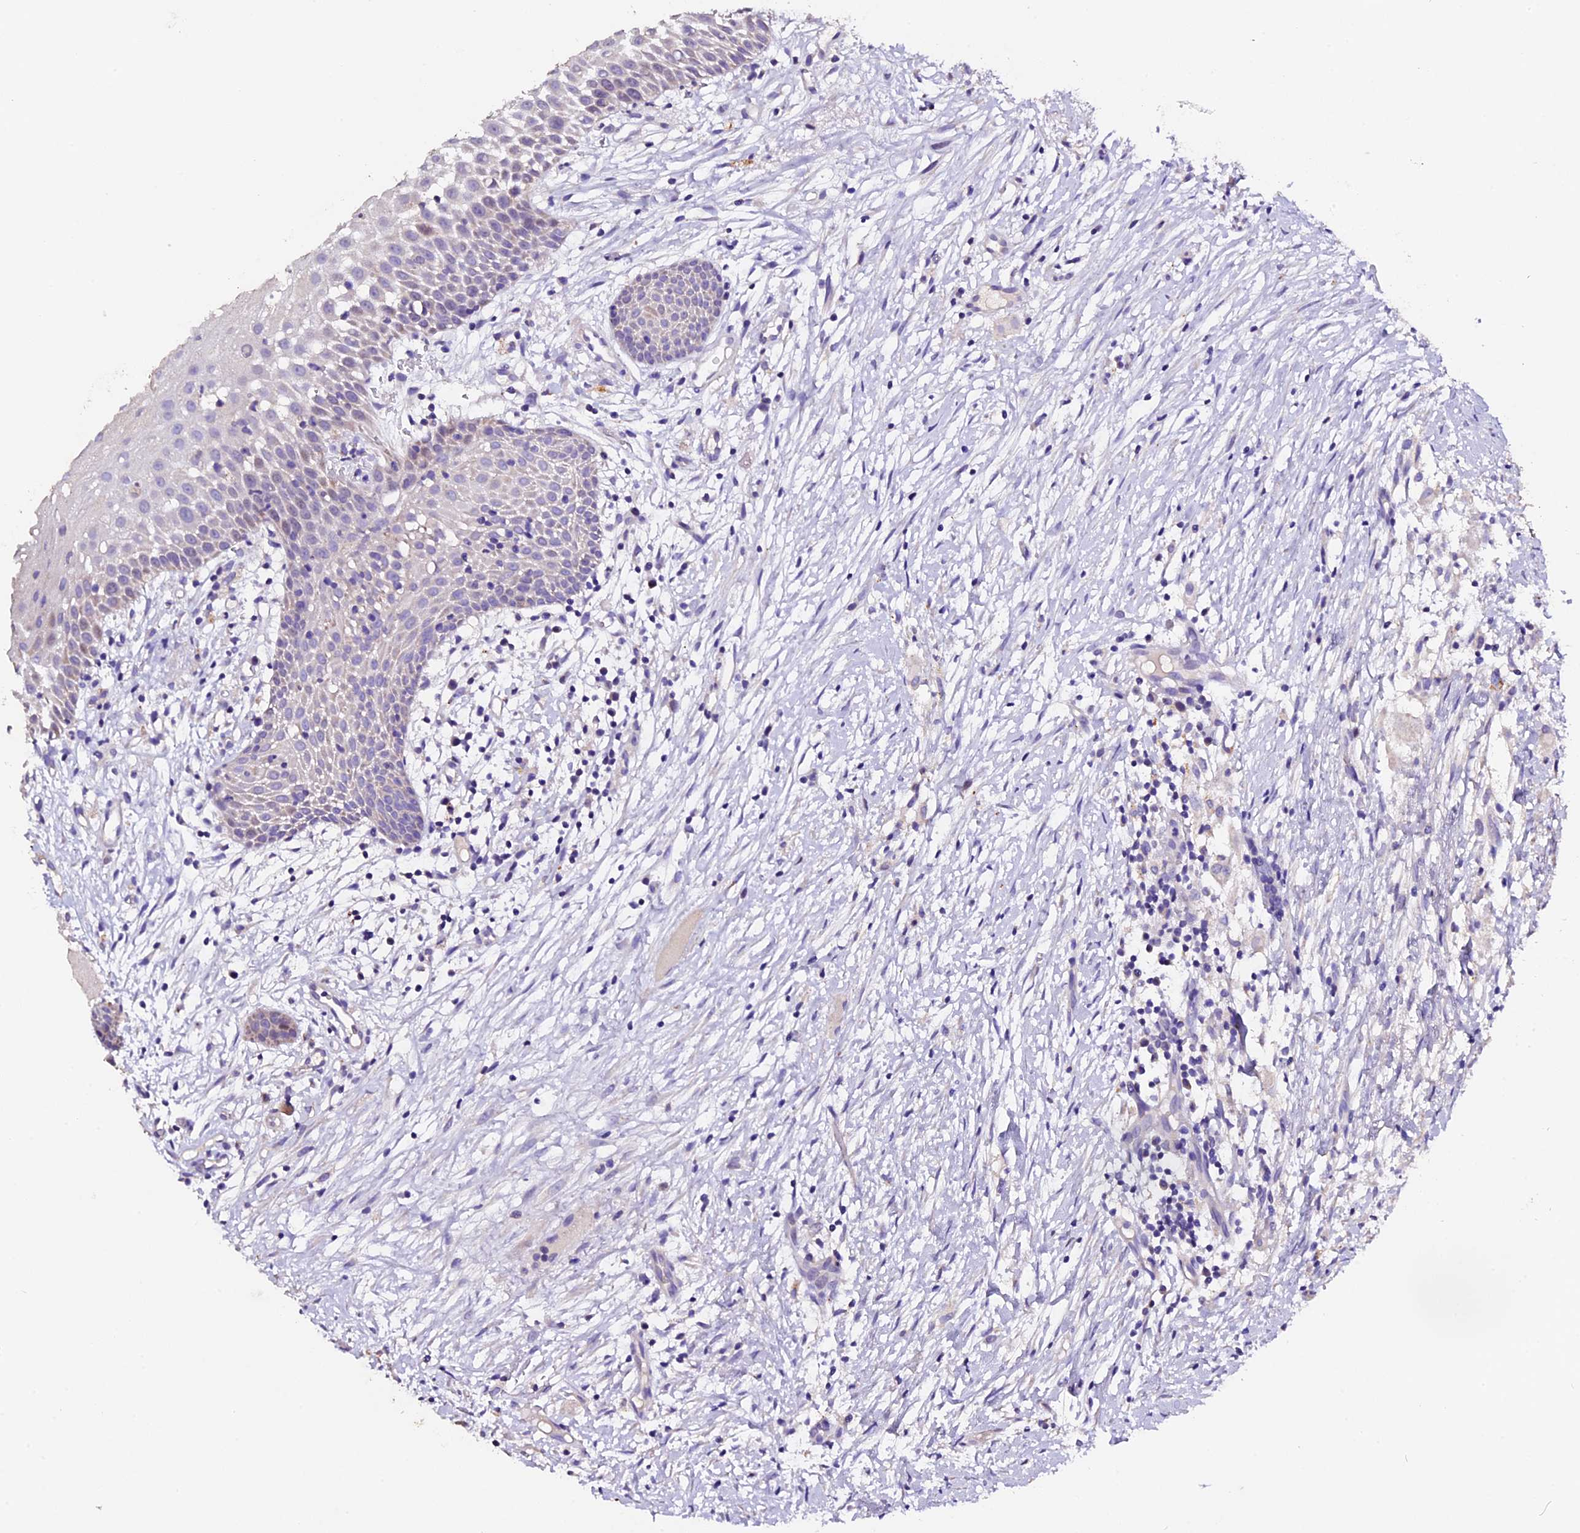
{"staining": {"intensity": "weak", "quantity": "<25%", "location": "cytoplasmic/membranous"}, "tissue": "oral mucosa", "cell_type": "Squamous epithelial cells", "image_type": "normal", "snomed": [{"axis": "morphology", "description": "Normal tissue, NOS"}, {"axis": "topography", "description": "Oral tissue"}], "caption": "Immunohistochemical staining of benign oral mucosa demonstrates no significant staining in squamous epithelial cells. (Stains: DAB immunohistochemistry with hematoxylin counter stain, Microscopy: brightfield microscopy at high magnification).", "gene": "FBXW9", "patient": {"sex": "female", "age": 69}}